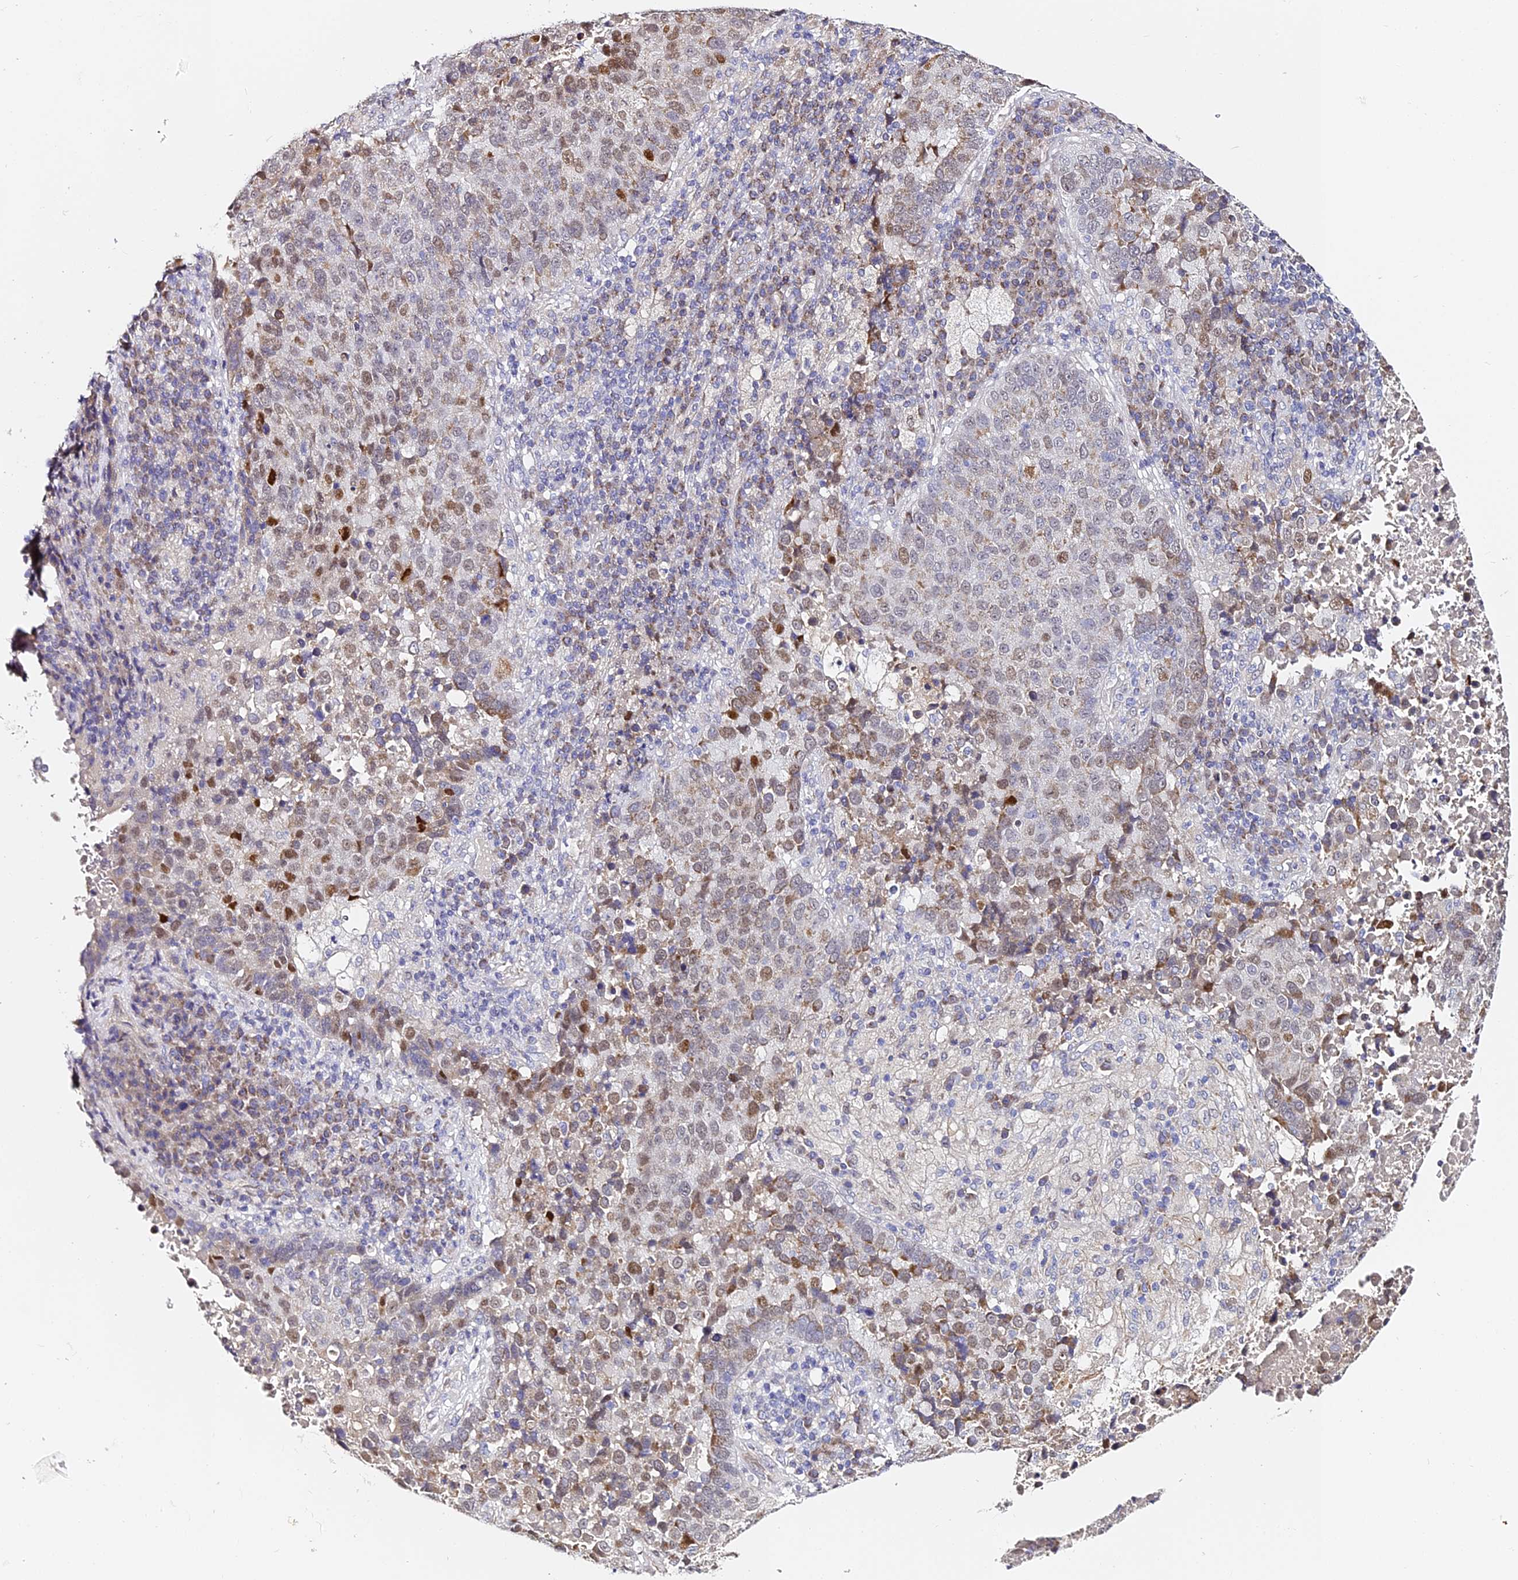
{"staining": {"intensity": "moderate", "quantity": "<25%", "location": "nuclear"}, "tissue": "lung cancer", "cell_type": "Tumor cells", "image_type": "cancer", "snomed": [{"axis": "morphology", "description": "Squamous cell carcinoma, NOS"}, {"axis": "topography", "description": "Lung"}], "caption": "An image showing moderate nuclear staining in approximately <25% of tumor cells in lung cancer, as visualized by brown immunohistochemical staining.", "gene": "SERP1", "patient": {"sex": "male", "age": 73}}